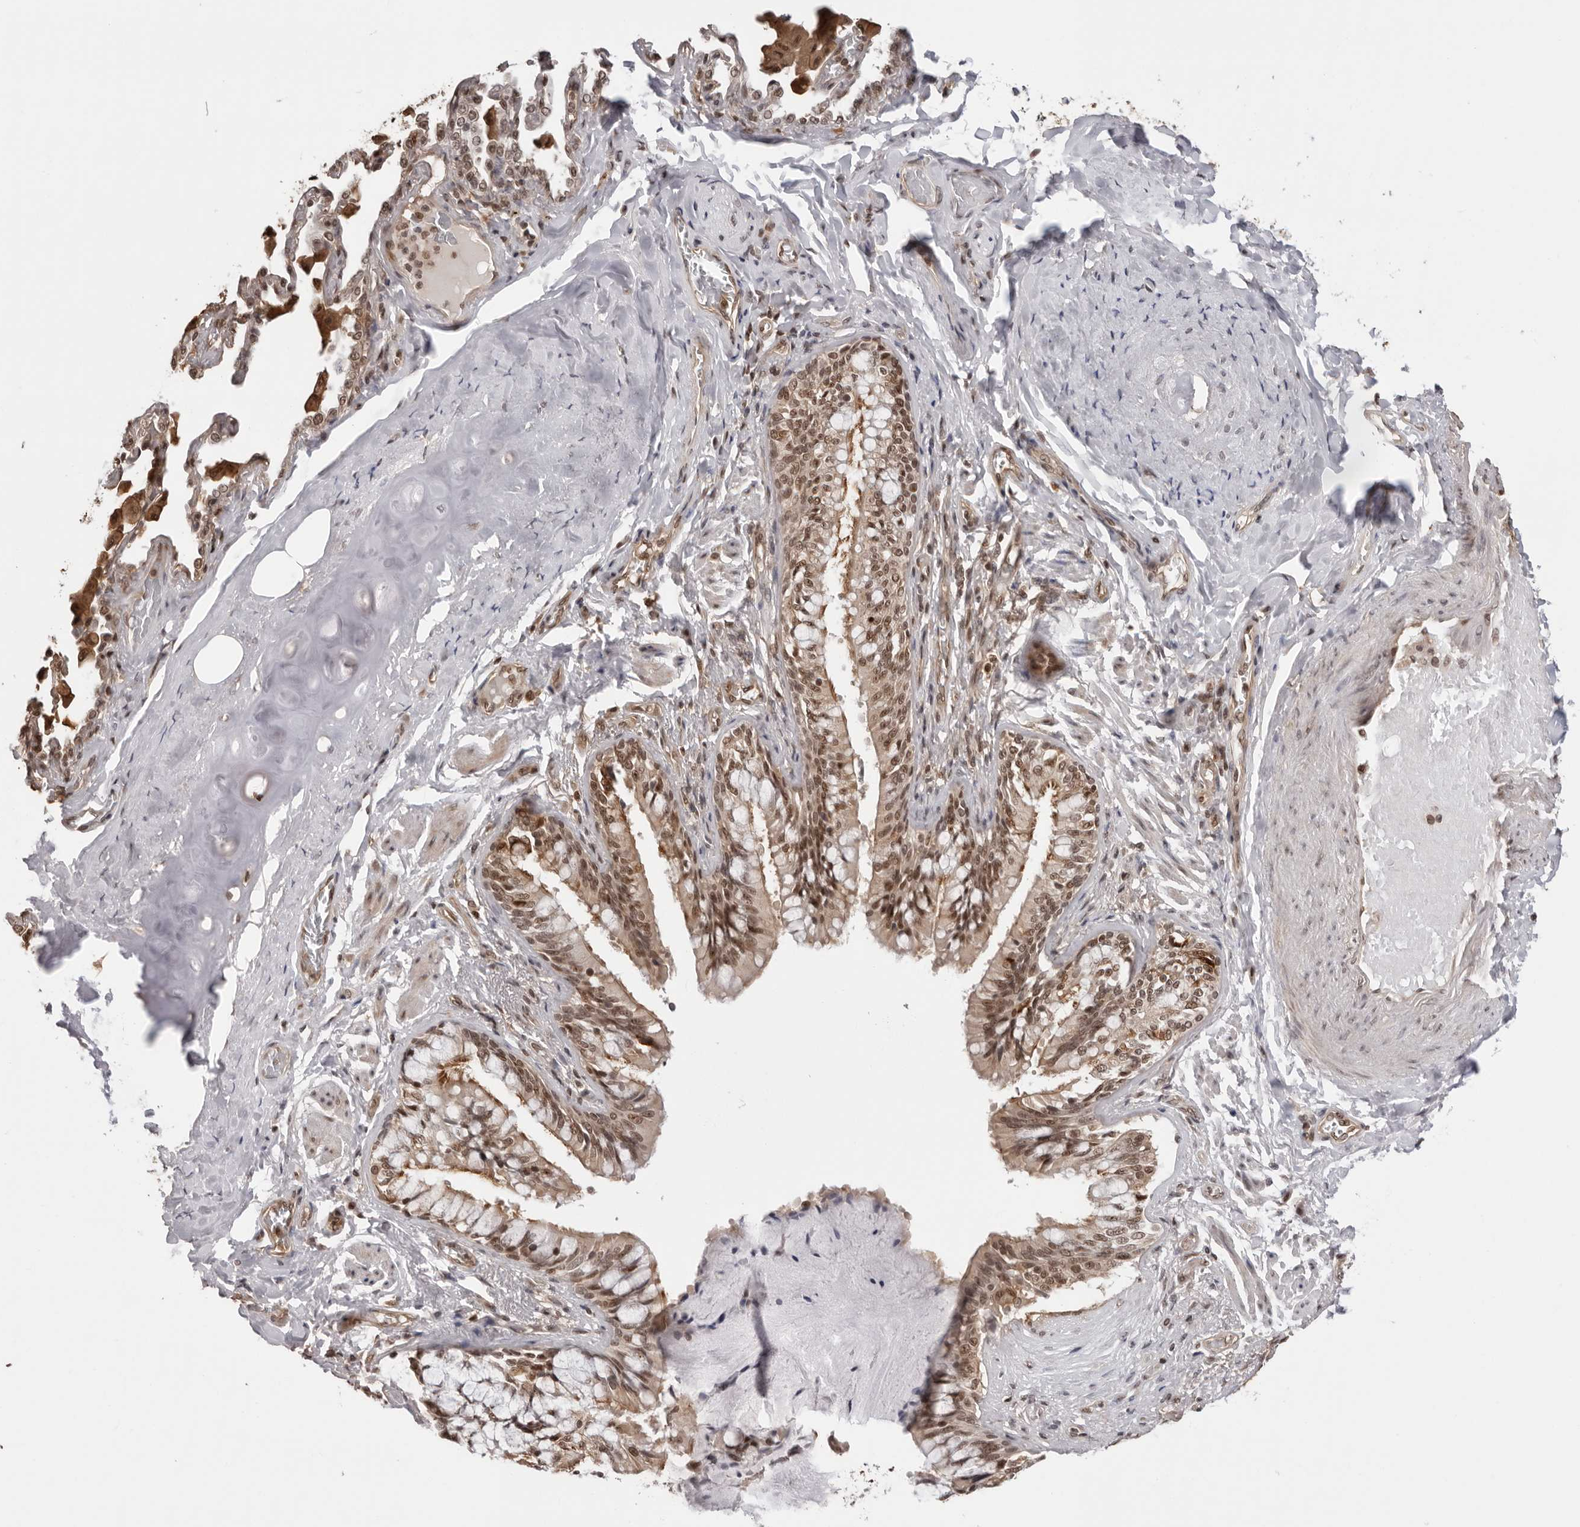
{"staining": {"intensity": "strong", "quantity": "25%-75%", "location": "cytoplasmic/membranous,nuclear"}, "tissue": "bronchus", "cell_type": "Respiratory epithelial cells", "image_type": "normal", "snomed": [{"axis": "morphology", "description": "Normal tissue, NOS"}, {"axis": "morphology", "description": "Inflammation, NOS"}, {"axis": "topography", "description": "Lung"}], "caption": "This image reveals unremarkable bronchus stained with immunohistochemistry (IHC) to label a protein in brown. The cytoplasmic/membranous,nuclear of respiratory epithelial cells show strong positivity for the protein. Nuclei are counter-stained blue.", "gene": "SDE2", "patient": {"sex": "female", "age": 46}}